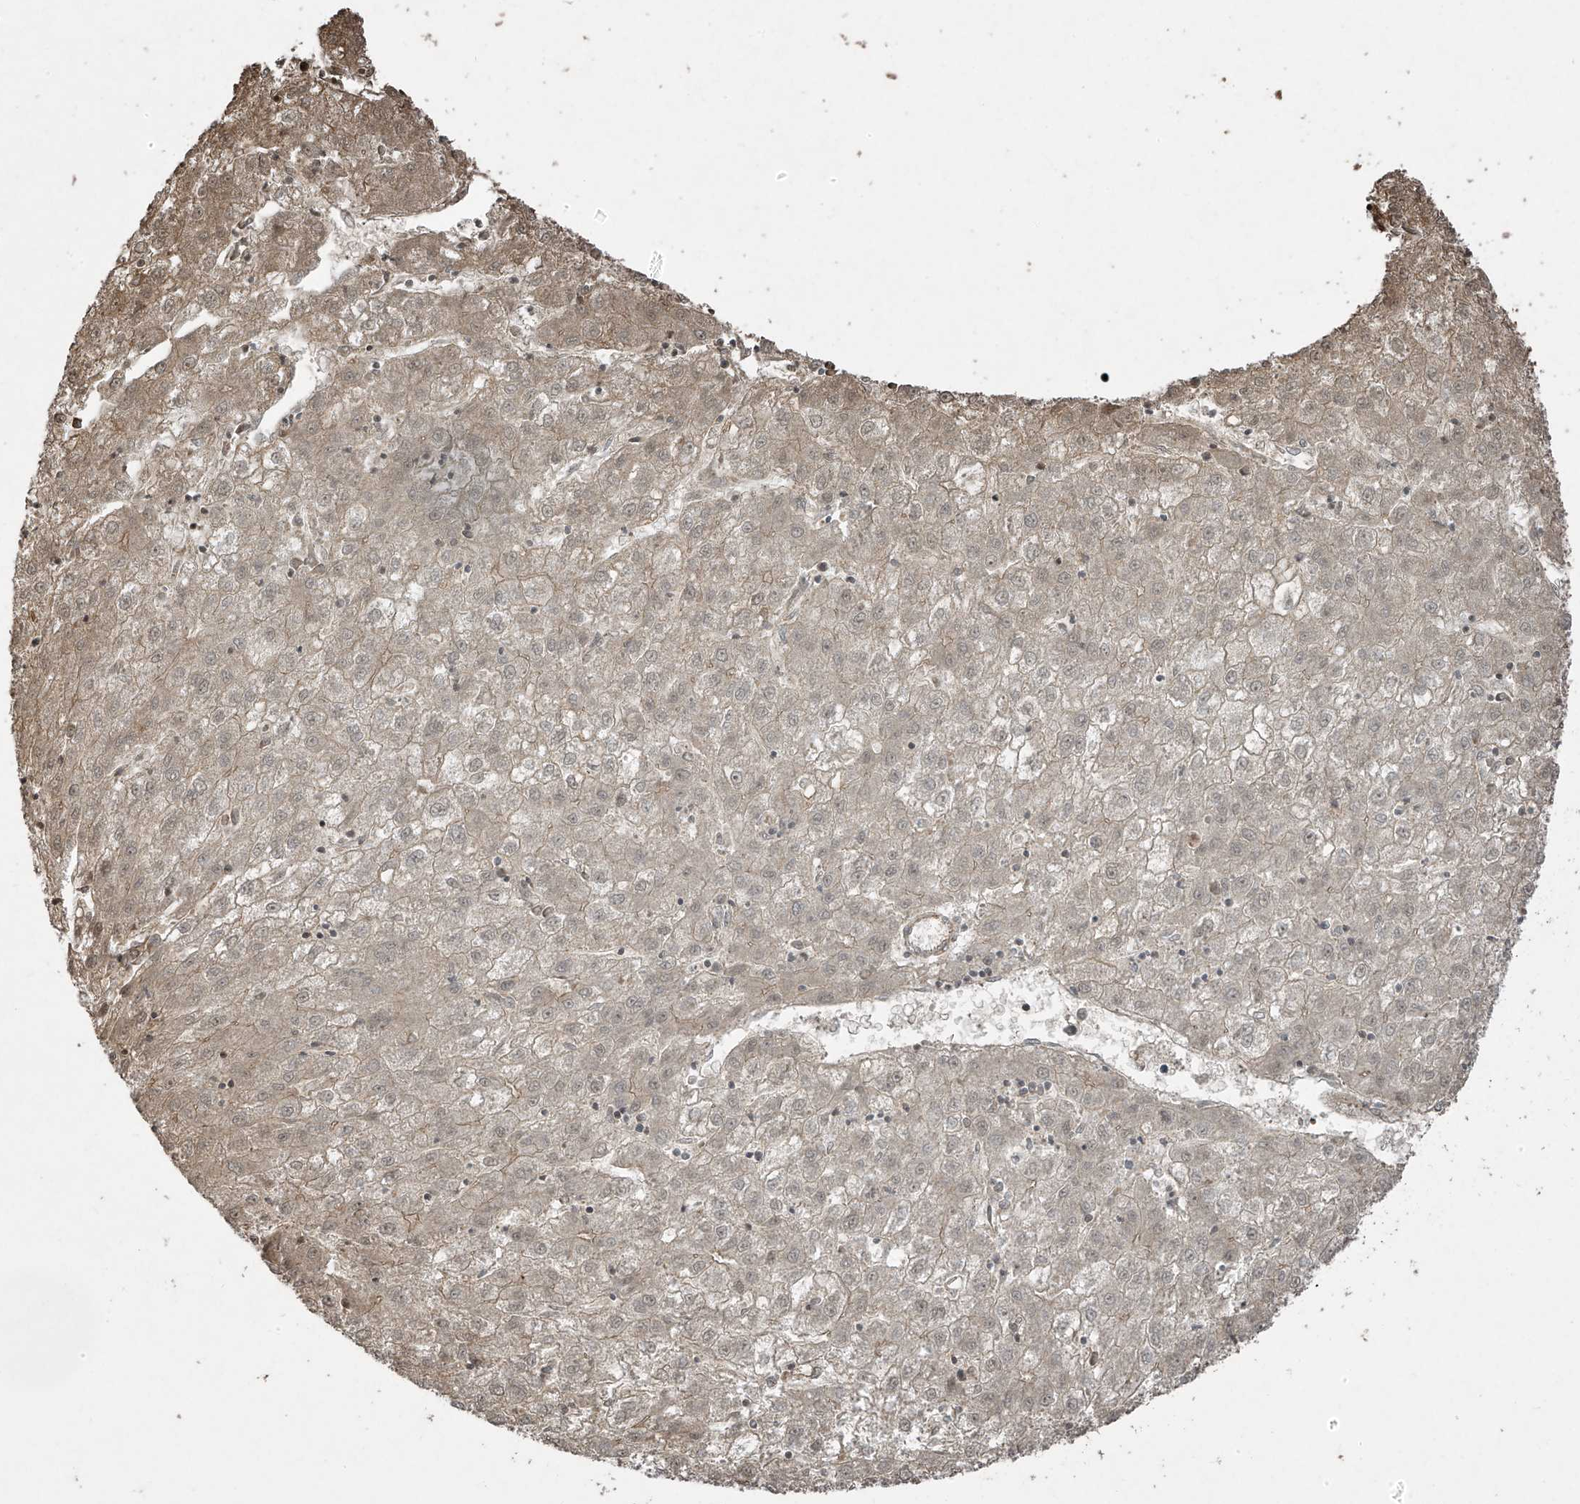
{"staining": {"intensity": "negative", "quantity": "none", "location": "none"}, "tissue": "liver cancer", "cell_type": "Tumor cells", "image_type": "cancer", "snomed": [{"axis": "morphology", "description": "Carcinoma, Hepatocellular, NOS"}, {"axis": "topography", "description": "Liver"}], "caption": "IHC histopathology image of liver cancer stained for a protein (brown), which displays no positivity in tumor cells. (Immunohistochemistry, brightfield microscopy, high magnification).", "gene": "TTC22", "patient": {"sex": "male", "age": 72}}